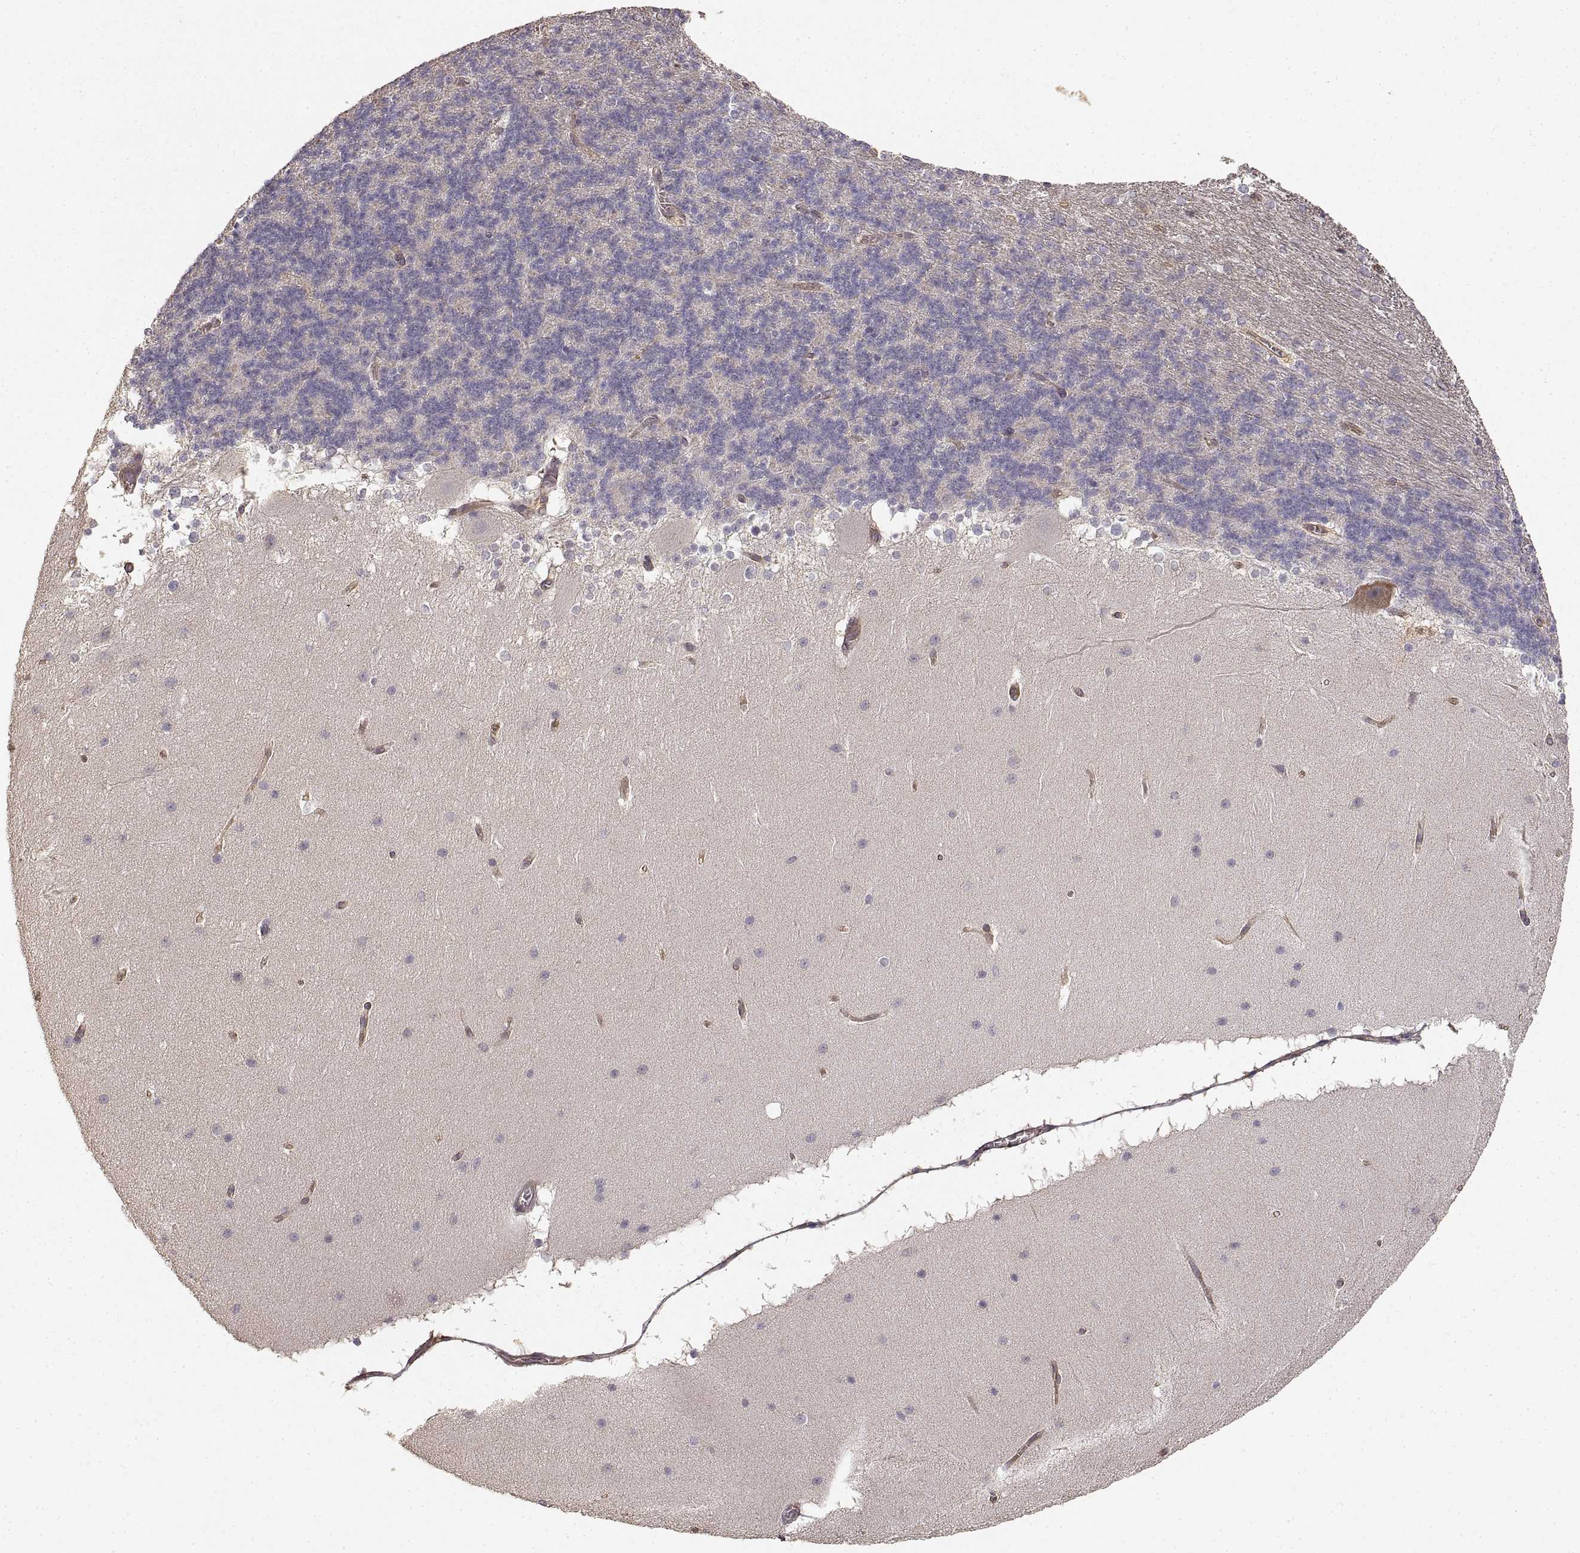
{"staining": {"intensity": "negative", "quantity": "none", "location": "none"}, "tissue": "cerebellum", "cell_type": "Cells in granular layer", "image_type": "normal", "snomed": [{"axis": "morphology", "description": "Normal tissue, NOS"}, {"axis": "topography", "description": "Cerebellum"}], "caption": "Photomicrograph shows no protein staining in cells in granular layer of unremarkable cerebellum. (Stains: DAB immunohistochemistry with hematoxylin counter stain, Microscopy: brightfield microscopy at high magnification).", "gene": "LAMA4", "patient": {"sex": "female", "age": 19}}